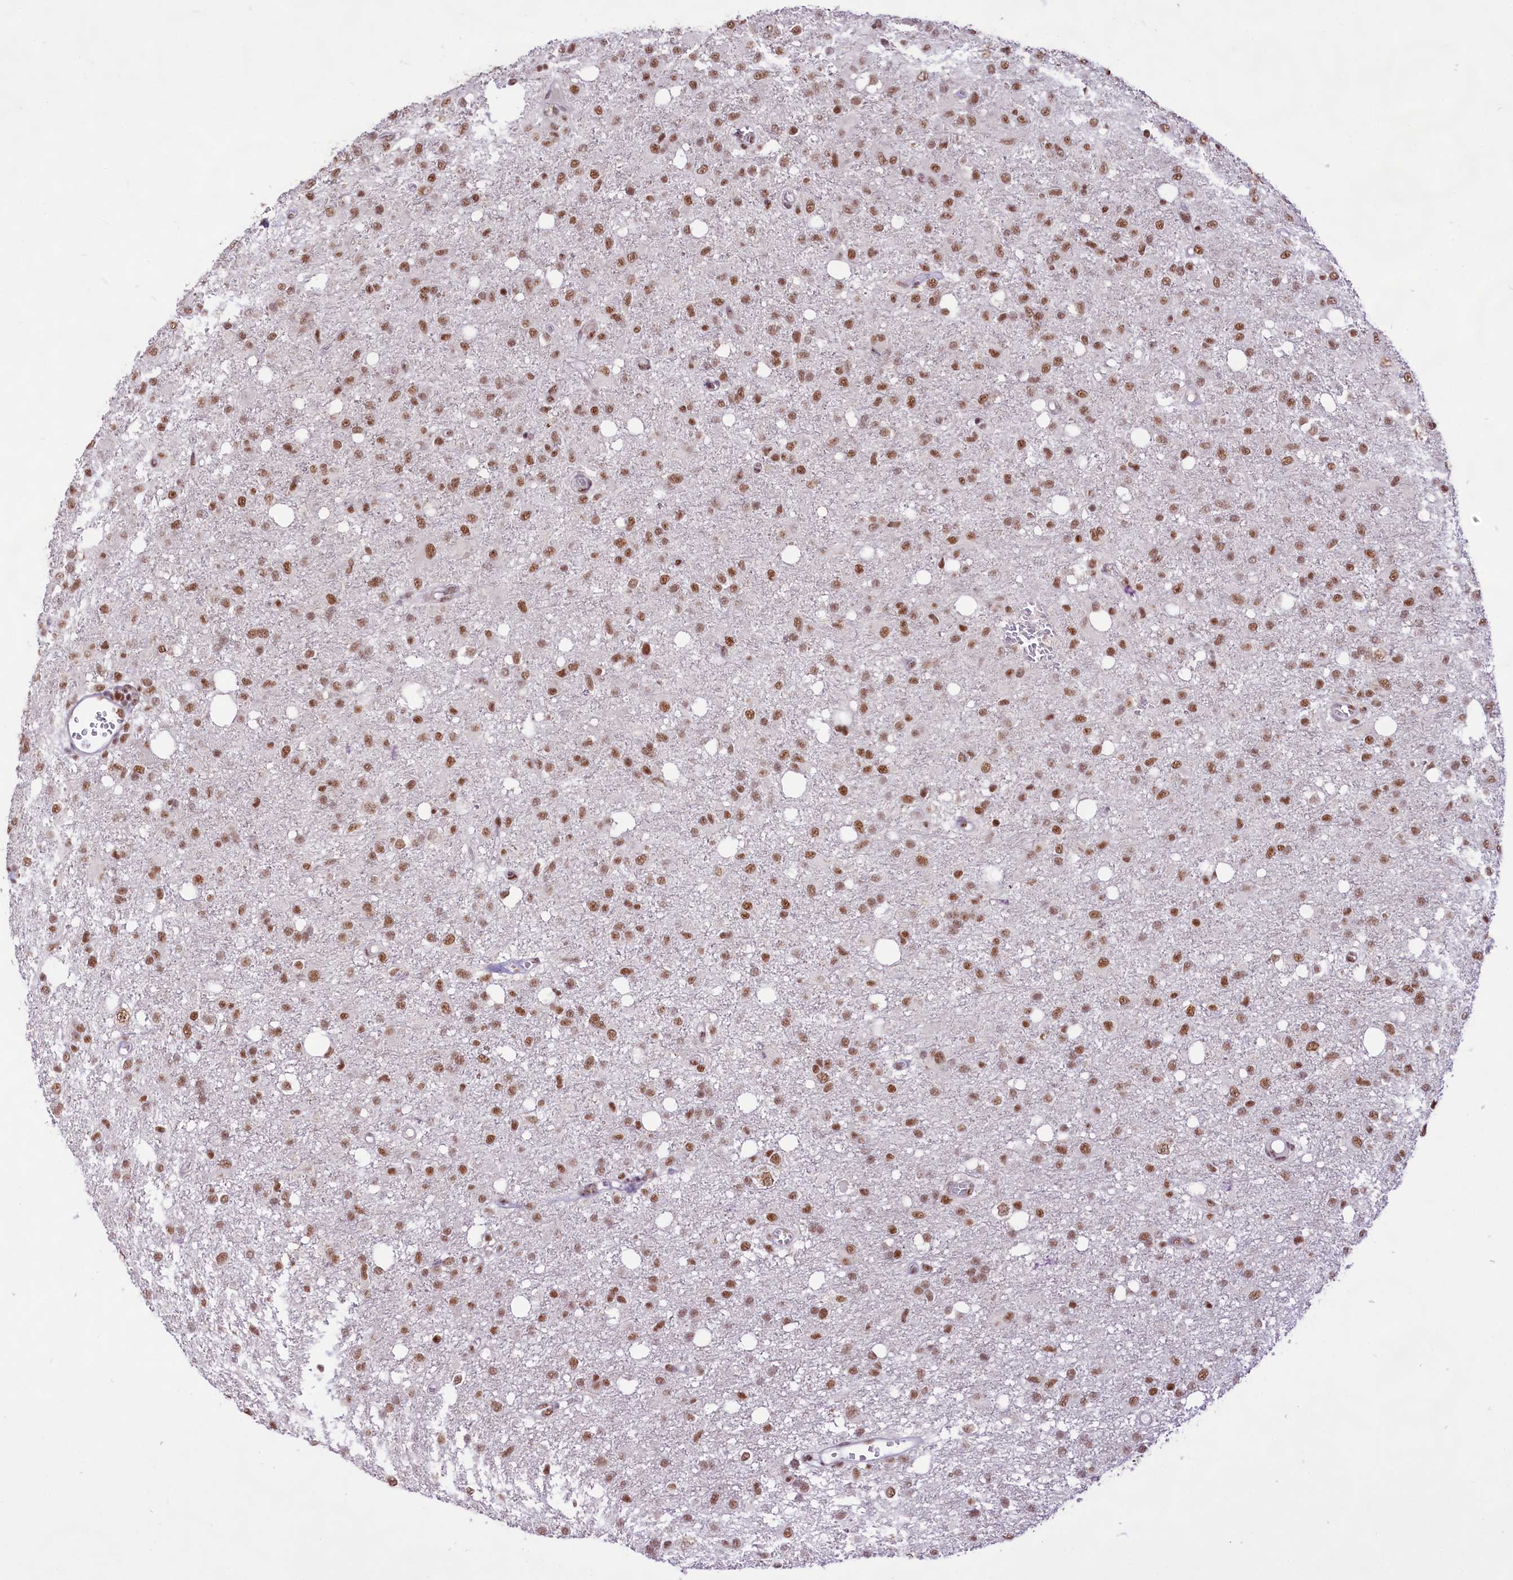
{"staining": {"intensity": "moderate", "quantity": ">75%", "location": "nuclear"}, "tissue": "glioma", "cell_type": "Tumor cells", "image_type": "cancer", "snomed": [{"axis": "morphology", "description": "Glioma, malignant, High grade"}, {"axis": "topography", "description": "Brain"}], "caption": "This histopathology image demonstrates immunohistochemistry (IHC) staining of human high-grade glioma (malignant), with medium moderate nuclear positivity in approximately >75% of tumor cells.", "gene": "HIRA", "patient": {"sex": "female", "age": 59}}